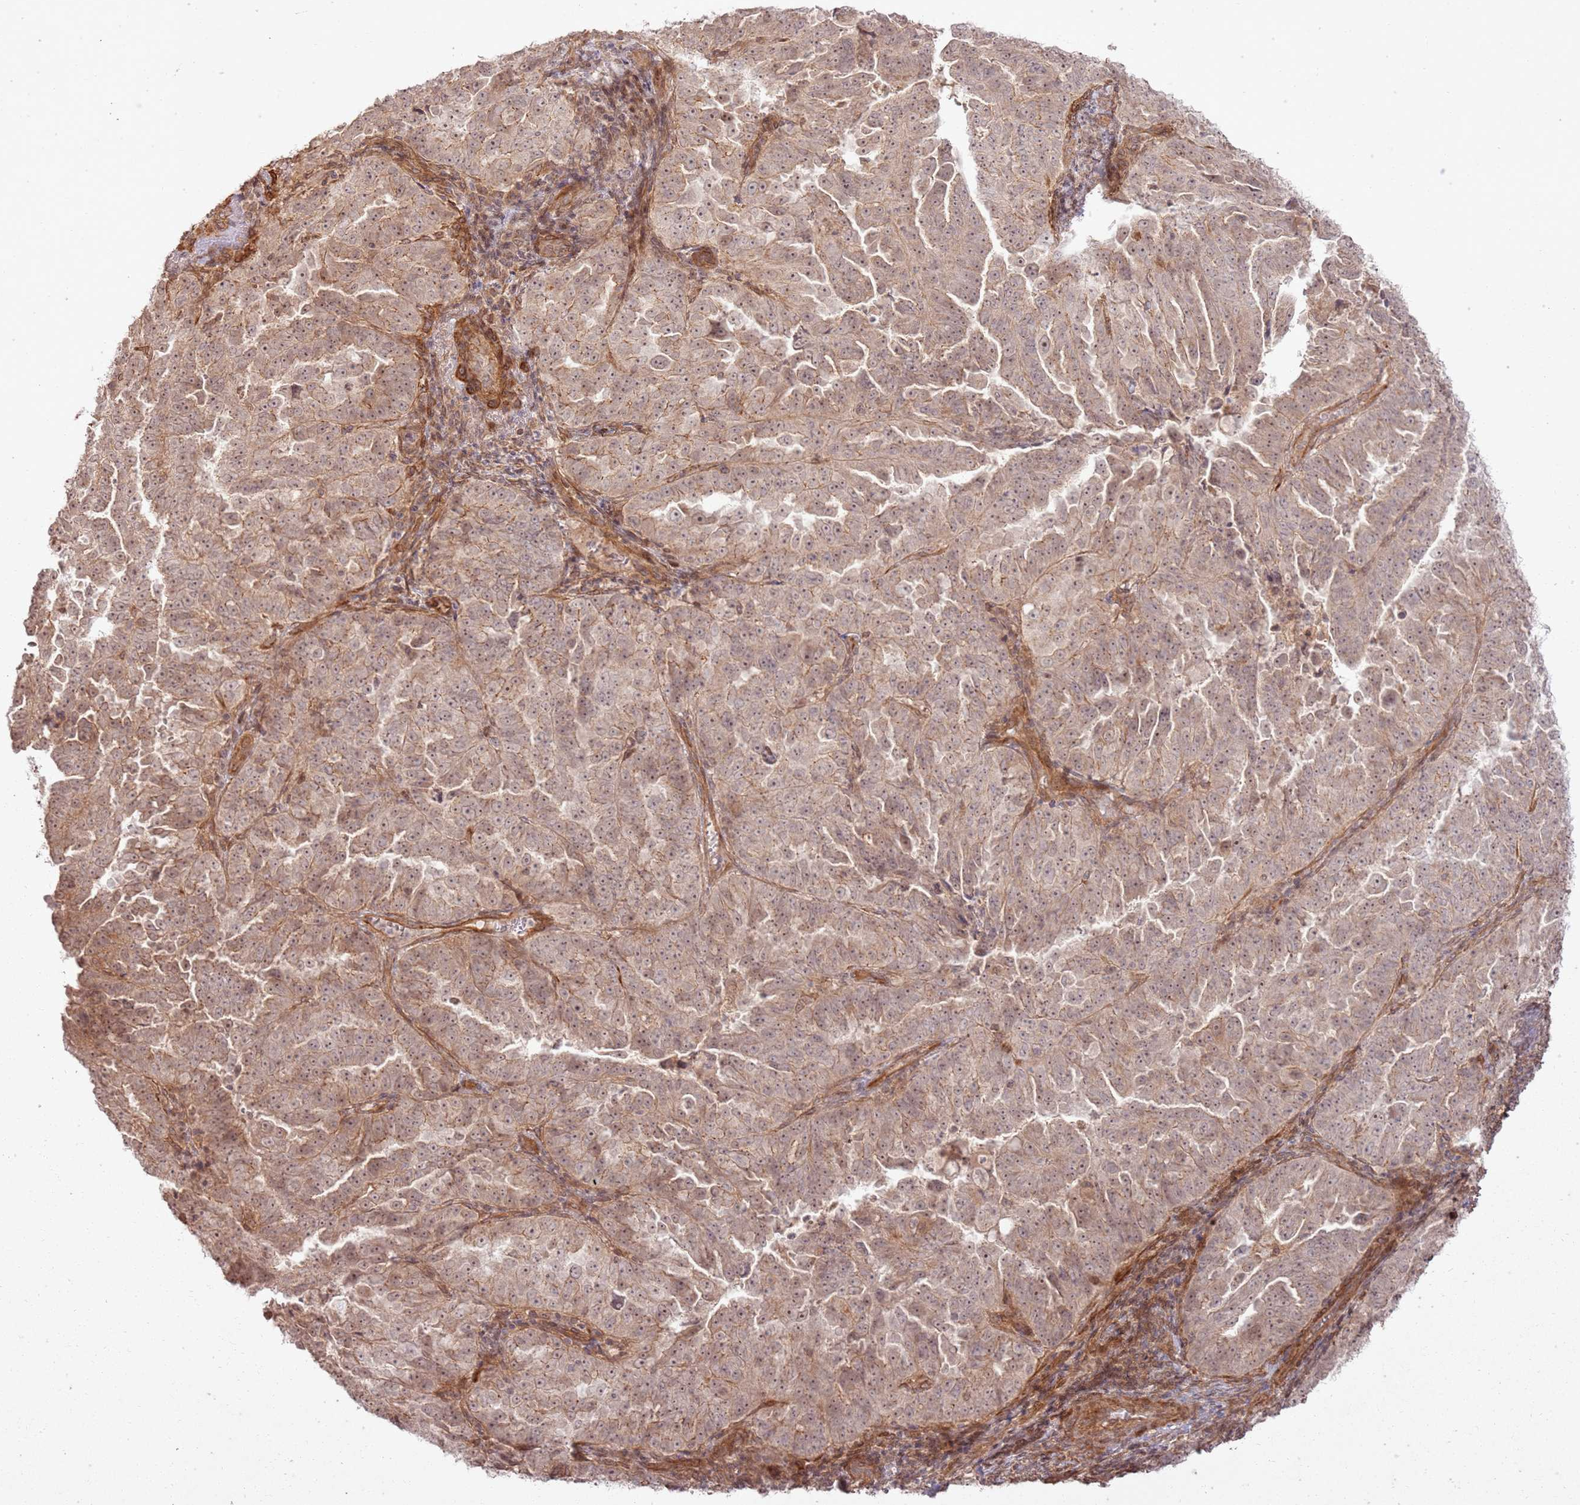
{"staining": {"intensity": "moderate", "quantity": ">75%", "location": "cytoplasmic/membranous,nuclear"}, "tissue": "endometrial cancer", "cell_type": "Tumor cells", "image_type": "cancer", "snomed": [{"axis": "morphology", "description": "Adenocarcinoma, NOS"}, {"axis": "topography", "description": "Endometrium"}], "caption": "Endometrial cancer tissue exhibits moderate cytoplasmic/membranous and nuclear positivity in about >75% of tumor cells", "gene": "ZNF623", "patient": {"sex": "female", "age": 65}}